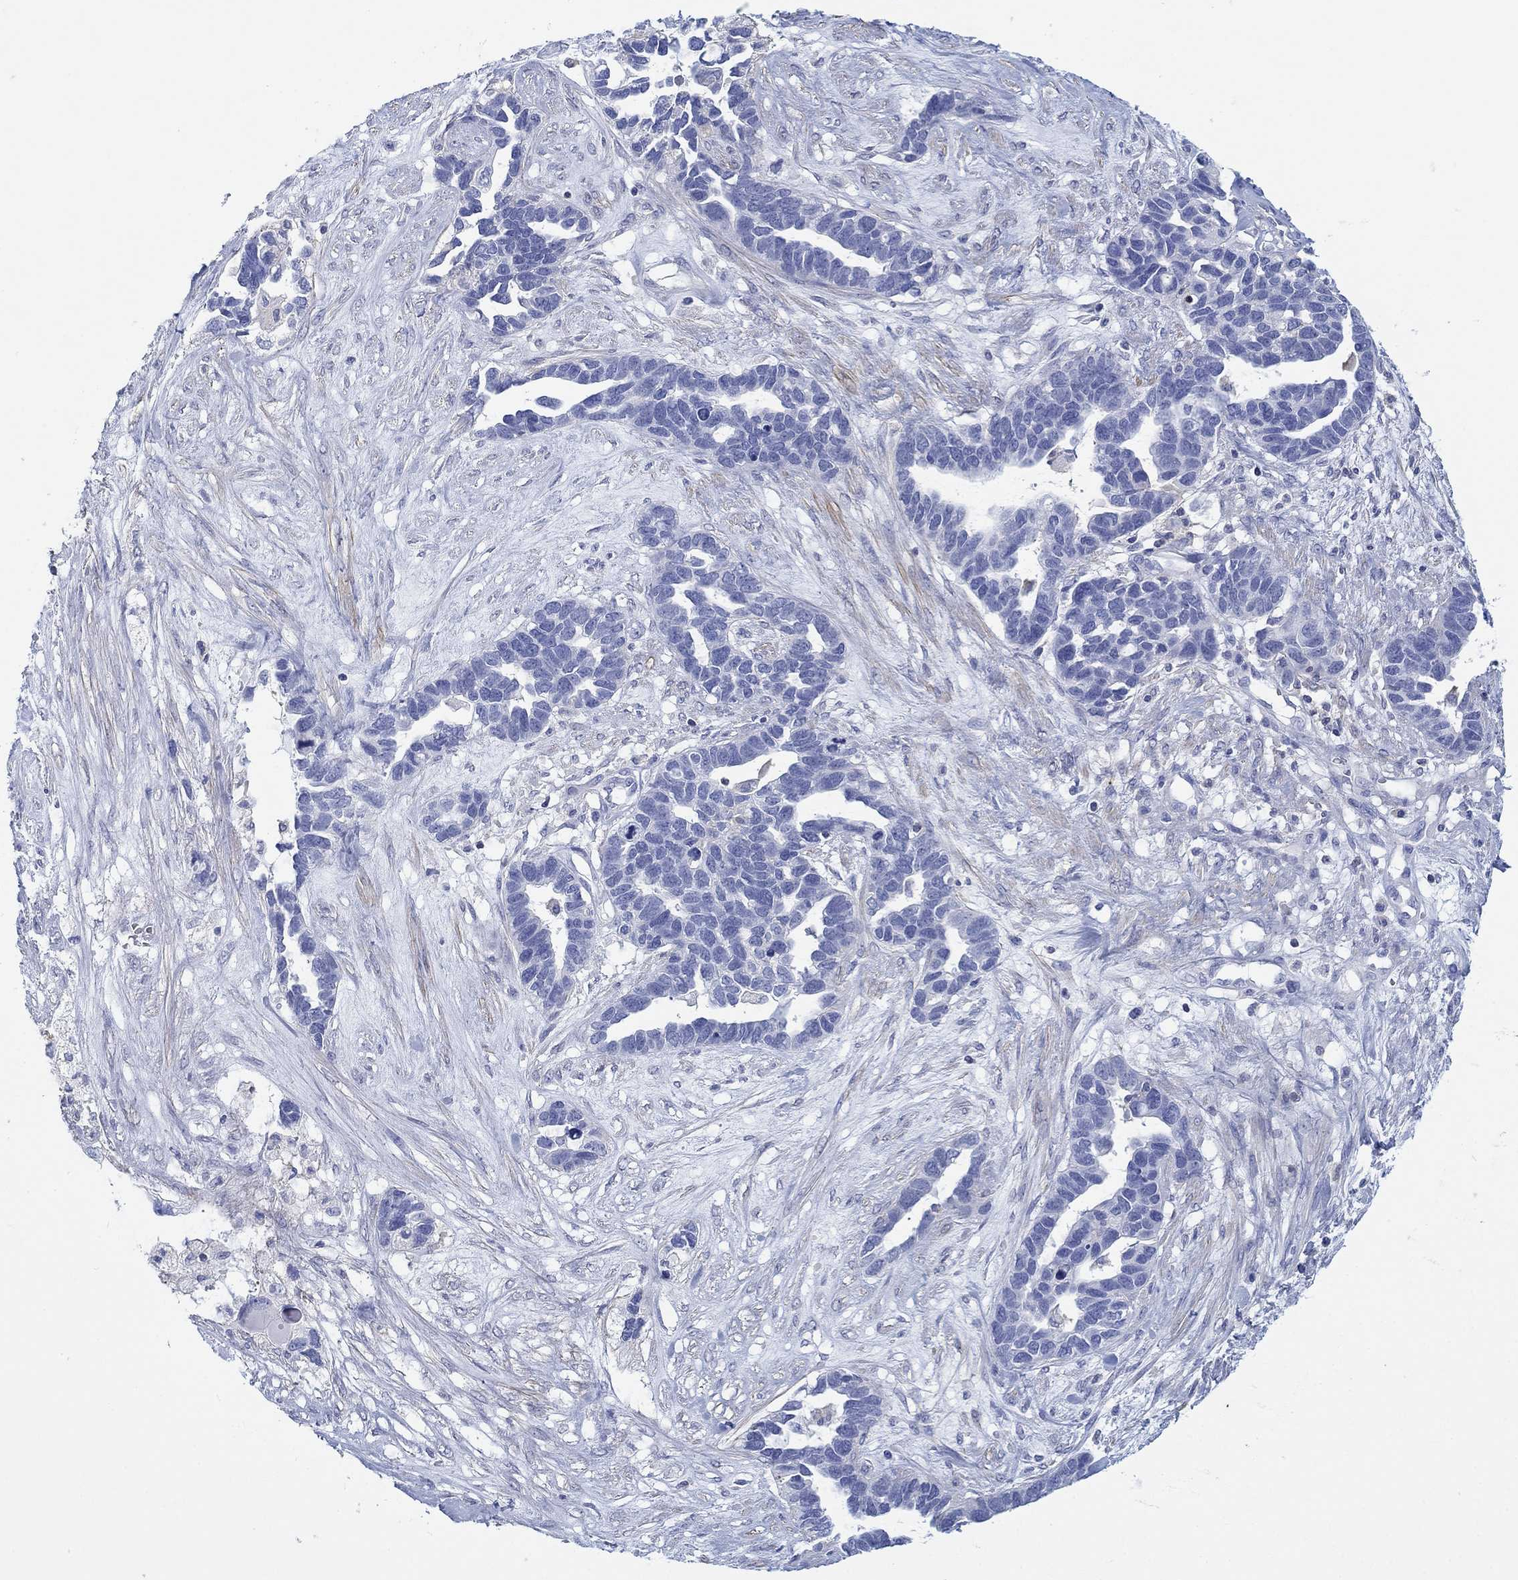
{"staining": {"intensity": "negative", "quantity": "none", "location": "none"}, "tissue": "ovarian cancer", "cell_type": "Tumor cells", "image_type": "cancer", "snomed": [{"axis": "morphology", "description": "Cystadenocarcinoma, serous, NOS"}, {"axis": "topography", "description": "Ovary"}], "caption": "Immunohistochemical staining of human ovarian cancer (serous cystadenocarcinoma) demonstrates no significant staining in tumor cells.", "gene": "PPIL6", "patient": {"sex": "female", "age": 54}}